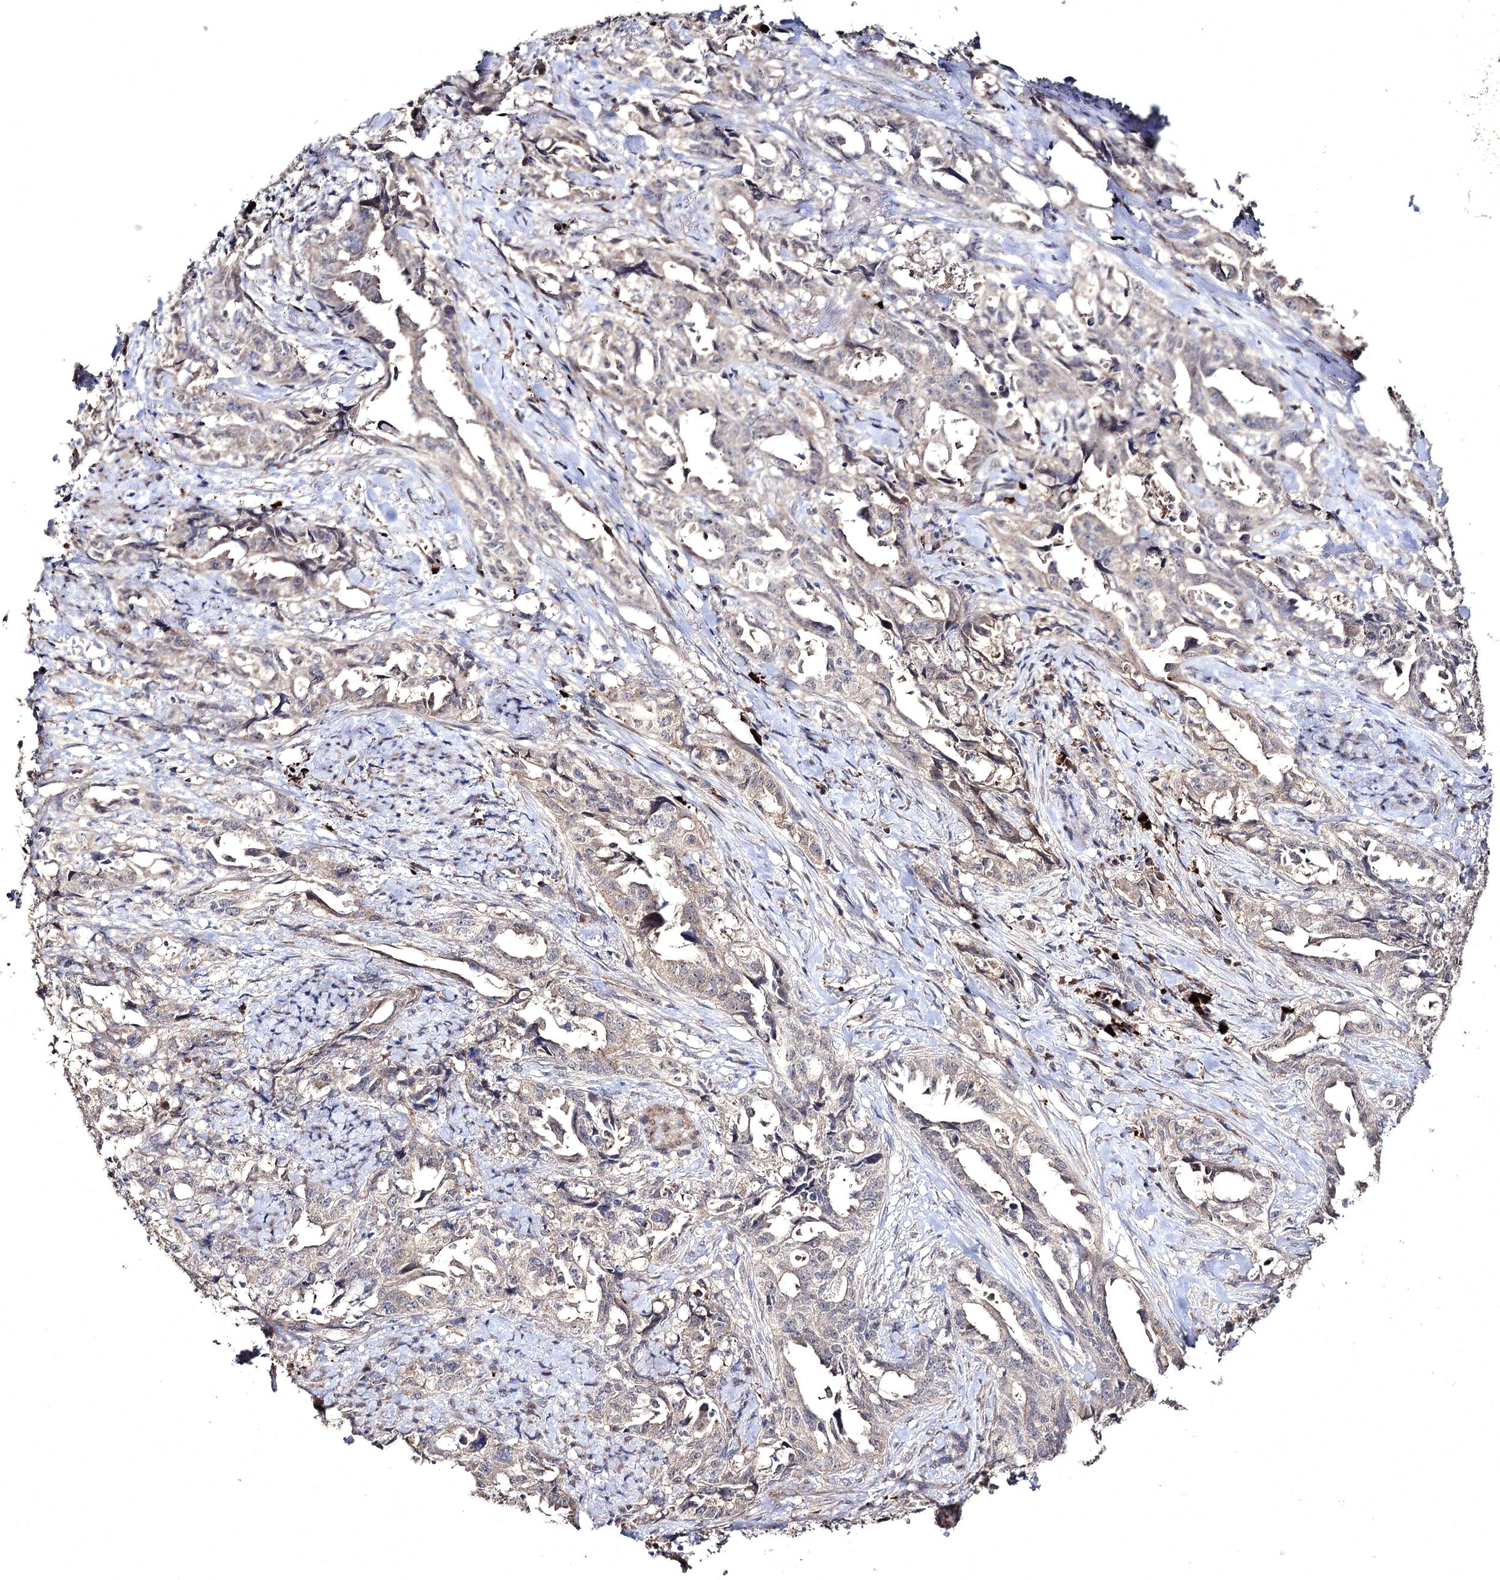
{"staining": {"intensity": "weak", "quantity": "<25%", "location": "cytoplasmic/membranous"}, "tissue": "endometrial cancer", "cell_type": "Tumor cells", "image_type": "cancer", "snomed": [{"axis": "morphology", "description": "Adenocarcinoma, NOS"}, {"axis": "topography", "description": "Endometrium"}], "caption": "Immunohistochemistry (IHC) of human endometrial cancer displays no staining in tumor cells. (DAB IHC, high magnification).", "gene": "SEMA4G", "patient": {"sex": "female", "age": 65}}